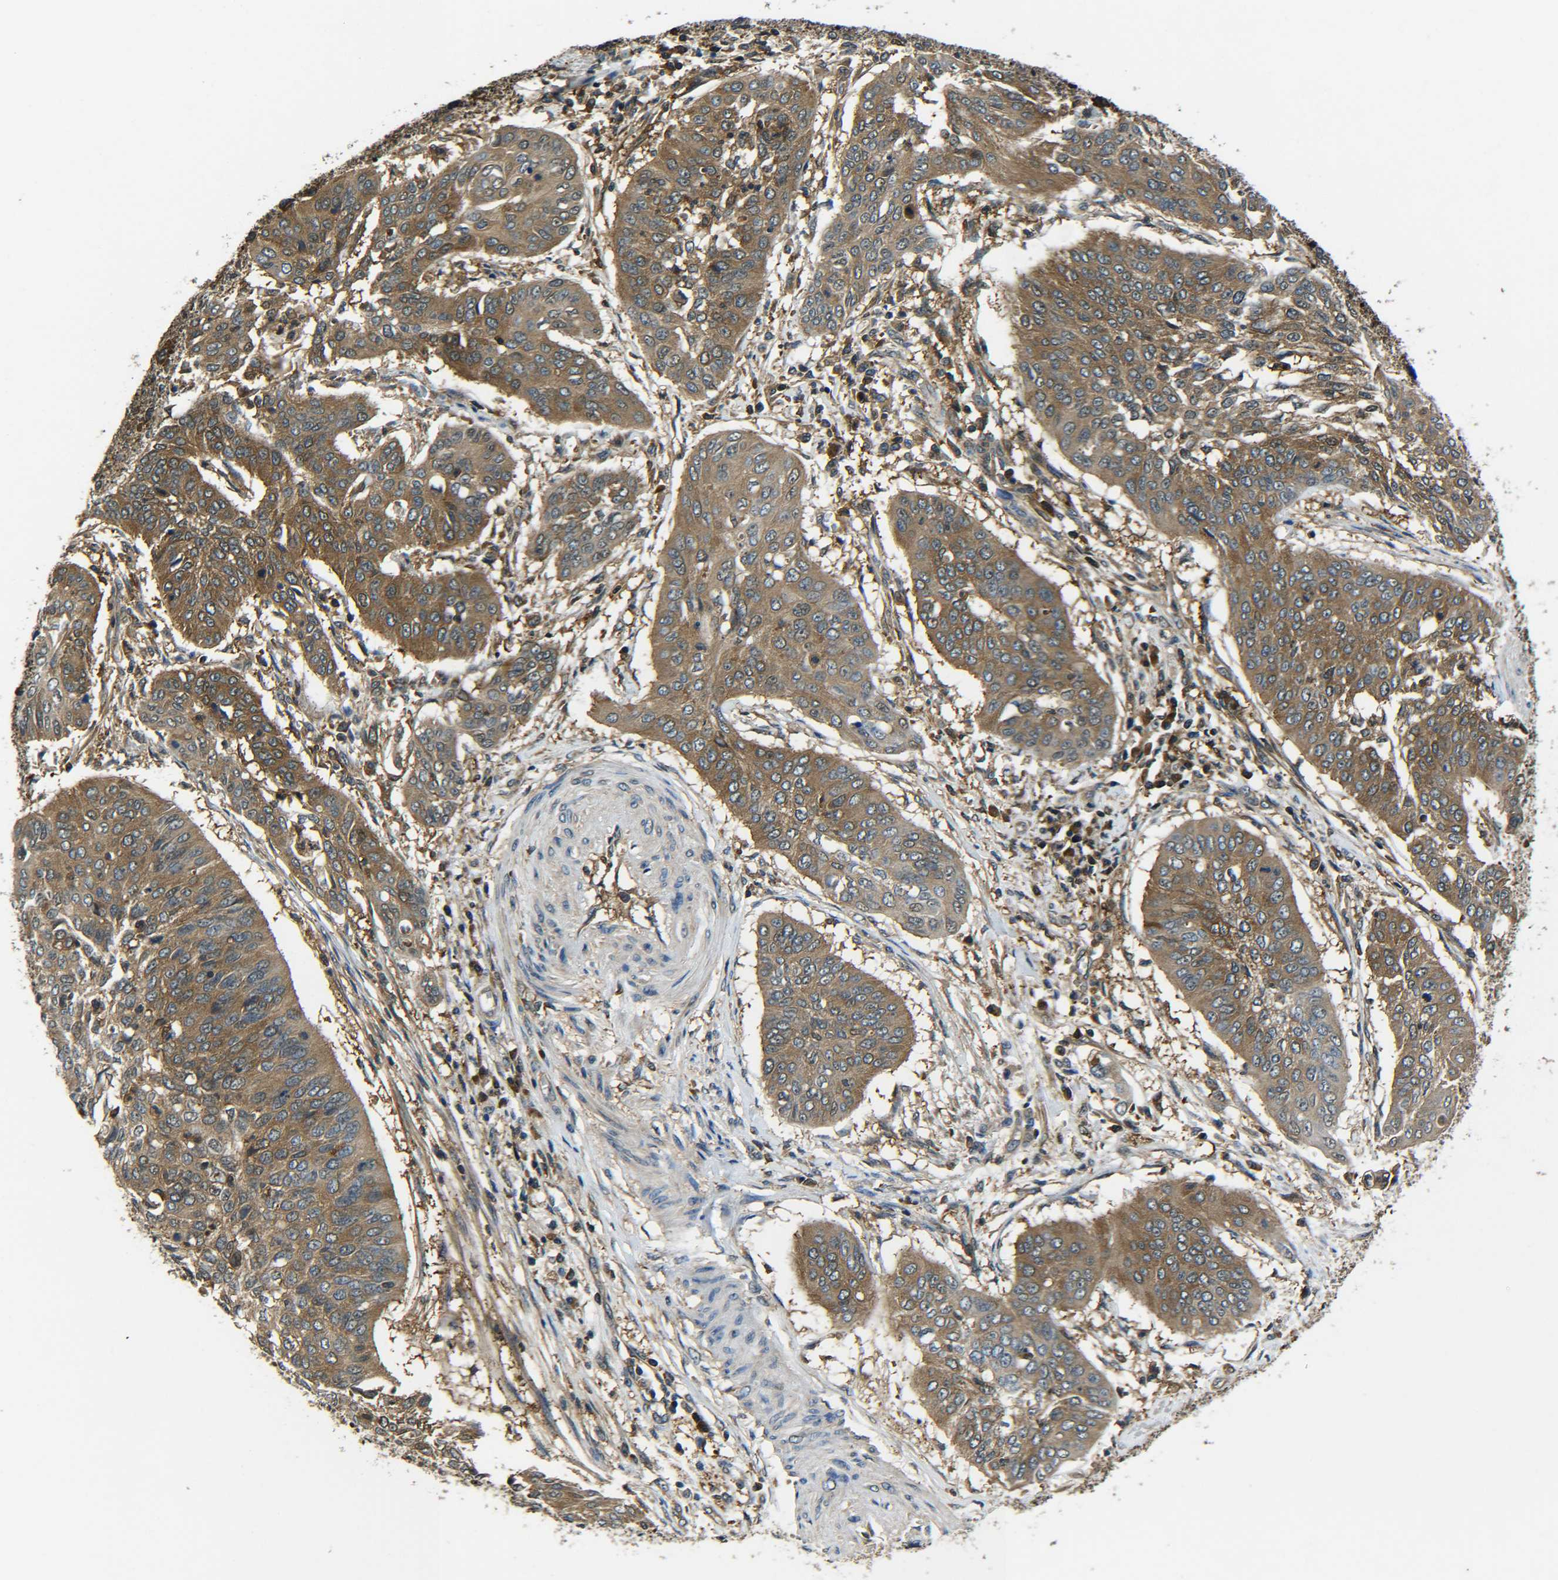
{"staining": {"intensity": "moderate", "quantity": ">75%", "location": "cytoplasmic/membranous"}, "tissue": "cervical cancer", "cell_type": "Tumor cells", "image_type": "cancer", "snomed": [{"axis": "morphology", "description": "Normal tissue, NOS"}, {"axis": "morphology", "description": "Squamous cell carcinoma, NOS"}, {"axis": "topography", "description": "Cervix"}], "caption": "A medium amount of moderate cytoplasmic/membranous expression is seen in approximately >75% of tumor cells in cervical squamous cell carcinoma tissue. The protein is shown in brown color, while the nuclei are stained blue.", "gene": "PREB", "patient": {"sex": "female", "age": 39}}